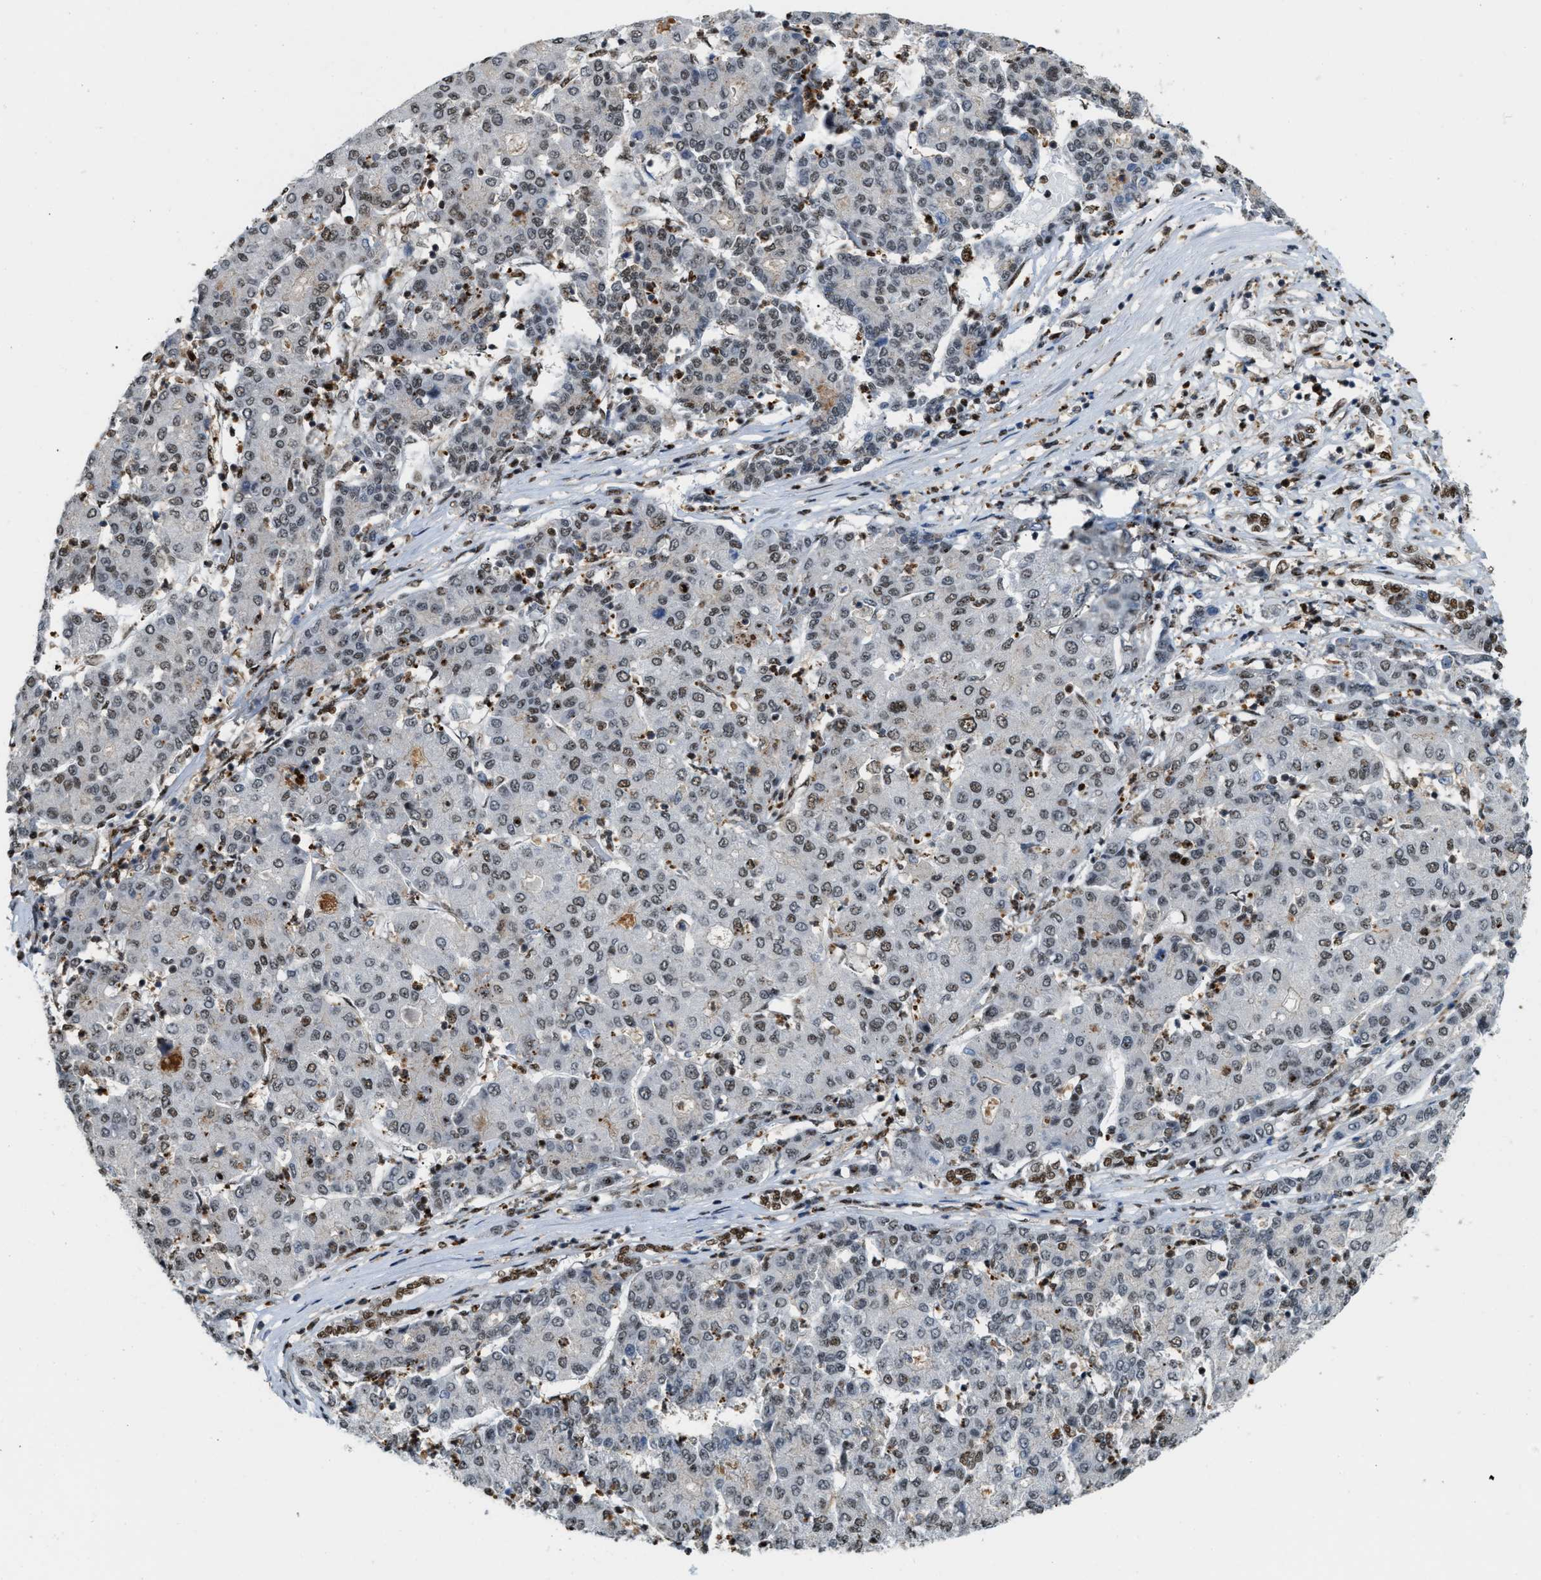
{"staining": {"intensity": "weak", "quantity": "25%-75%", "location": "nuclear"}, "tissue": "liver cancer", "cell_type": "Tumor cells", "image_type": "cancer", "snomed": [{"axis": "morphology", "description": "Carcinoma, Hepatocellular, NOS"}, {"axis": "topography", "description": "Liver"}], "caption": "Immunohistochemistry photomicrograph of neoplastic tissue: human hepatocellular carcinoma (liver) stained using immunohistochemistry (IHC) shows low levels of weak protein expression localized specifically in the nuclear of tumor cells, appearing as a nuclear brown color.", "gene": "NUMA1", "patient": {"sex": "male", "age": 65}}